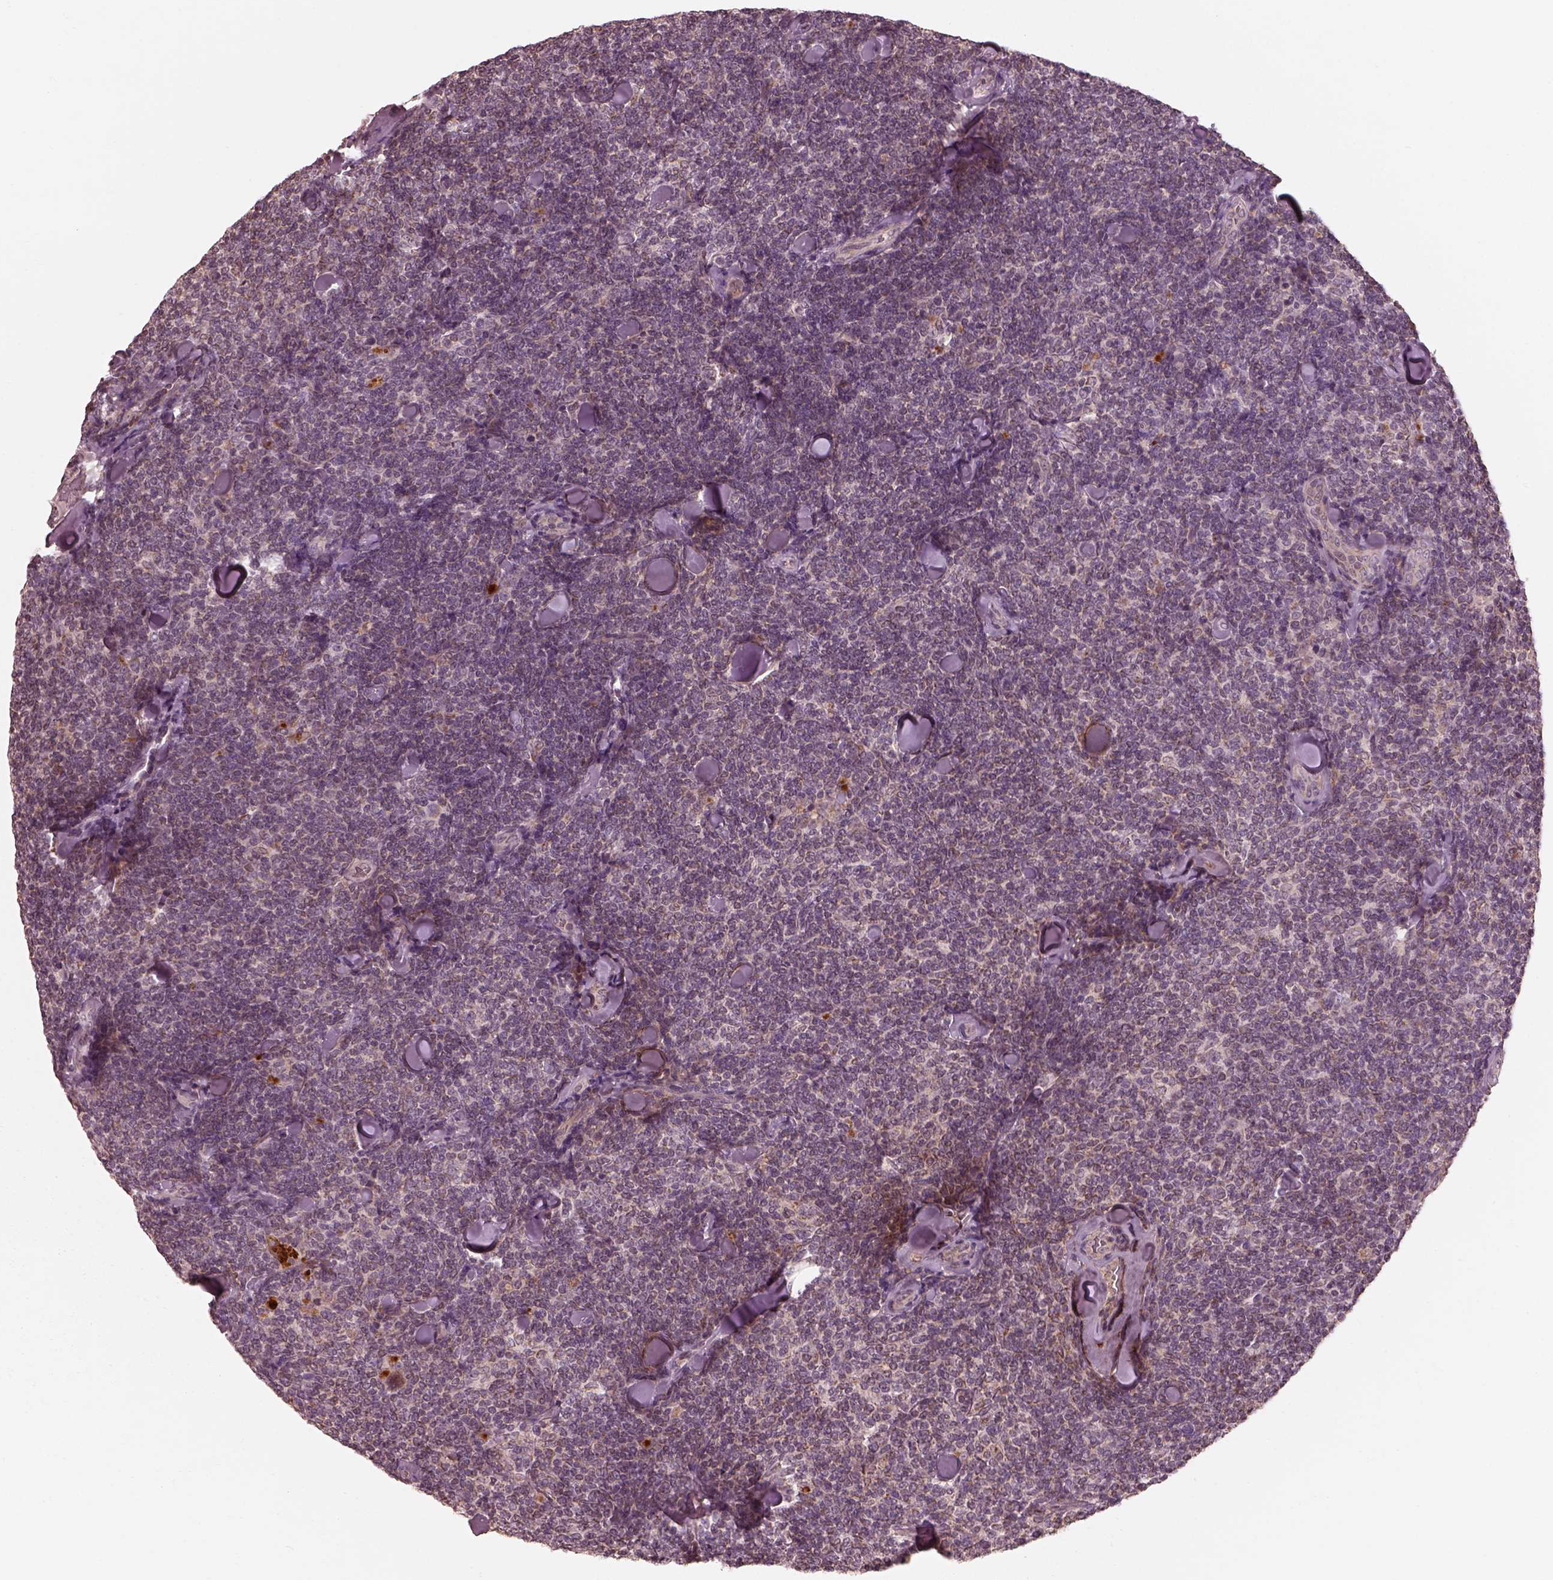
{"staining": {"intensity": "weak", "quantity": "<25%", "location": "cytoplasmic/membranous"}, "tissue": "lymphoma", "cell_type": "Tumor cells", "image_type": "cancer", "snomed": [{"axis": "morphology", "description": "Malignant lymphoma, non-Hodgkin's type, Low grade"}, {"axis": "topography", "description": "Lymph node"}], "caption": "IHC histopathology image of neoplastic tissue: human malignant lymphoma, non-Hodgkin's type (low-grade) stained with DAB demonstrates no significant protein positivity in tumor cells.", "gene": "SLC25A46", "patient": {"sex": "female", "age": 56}}